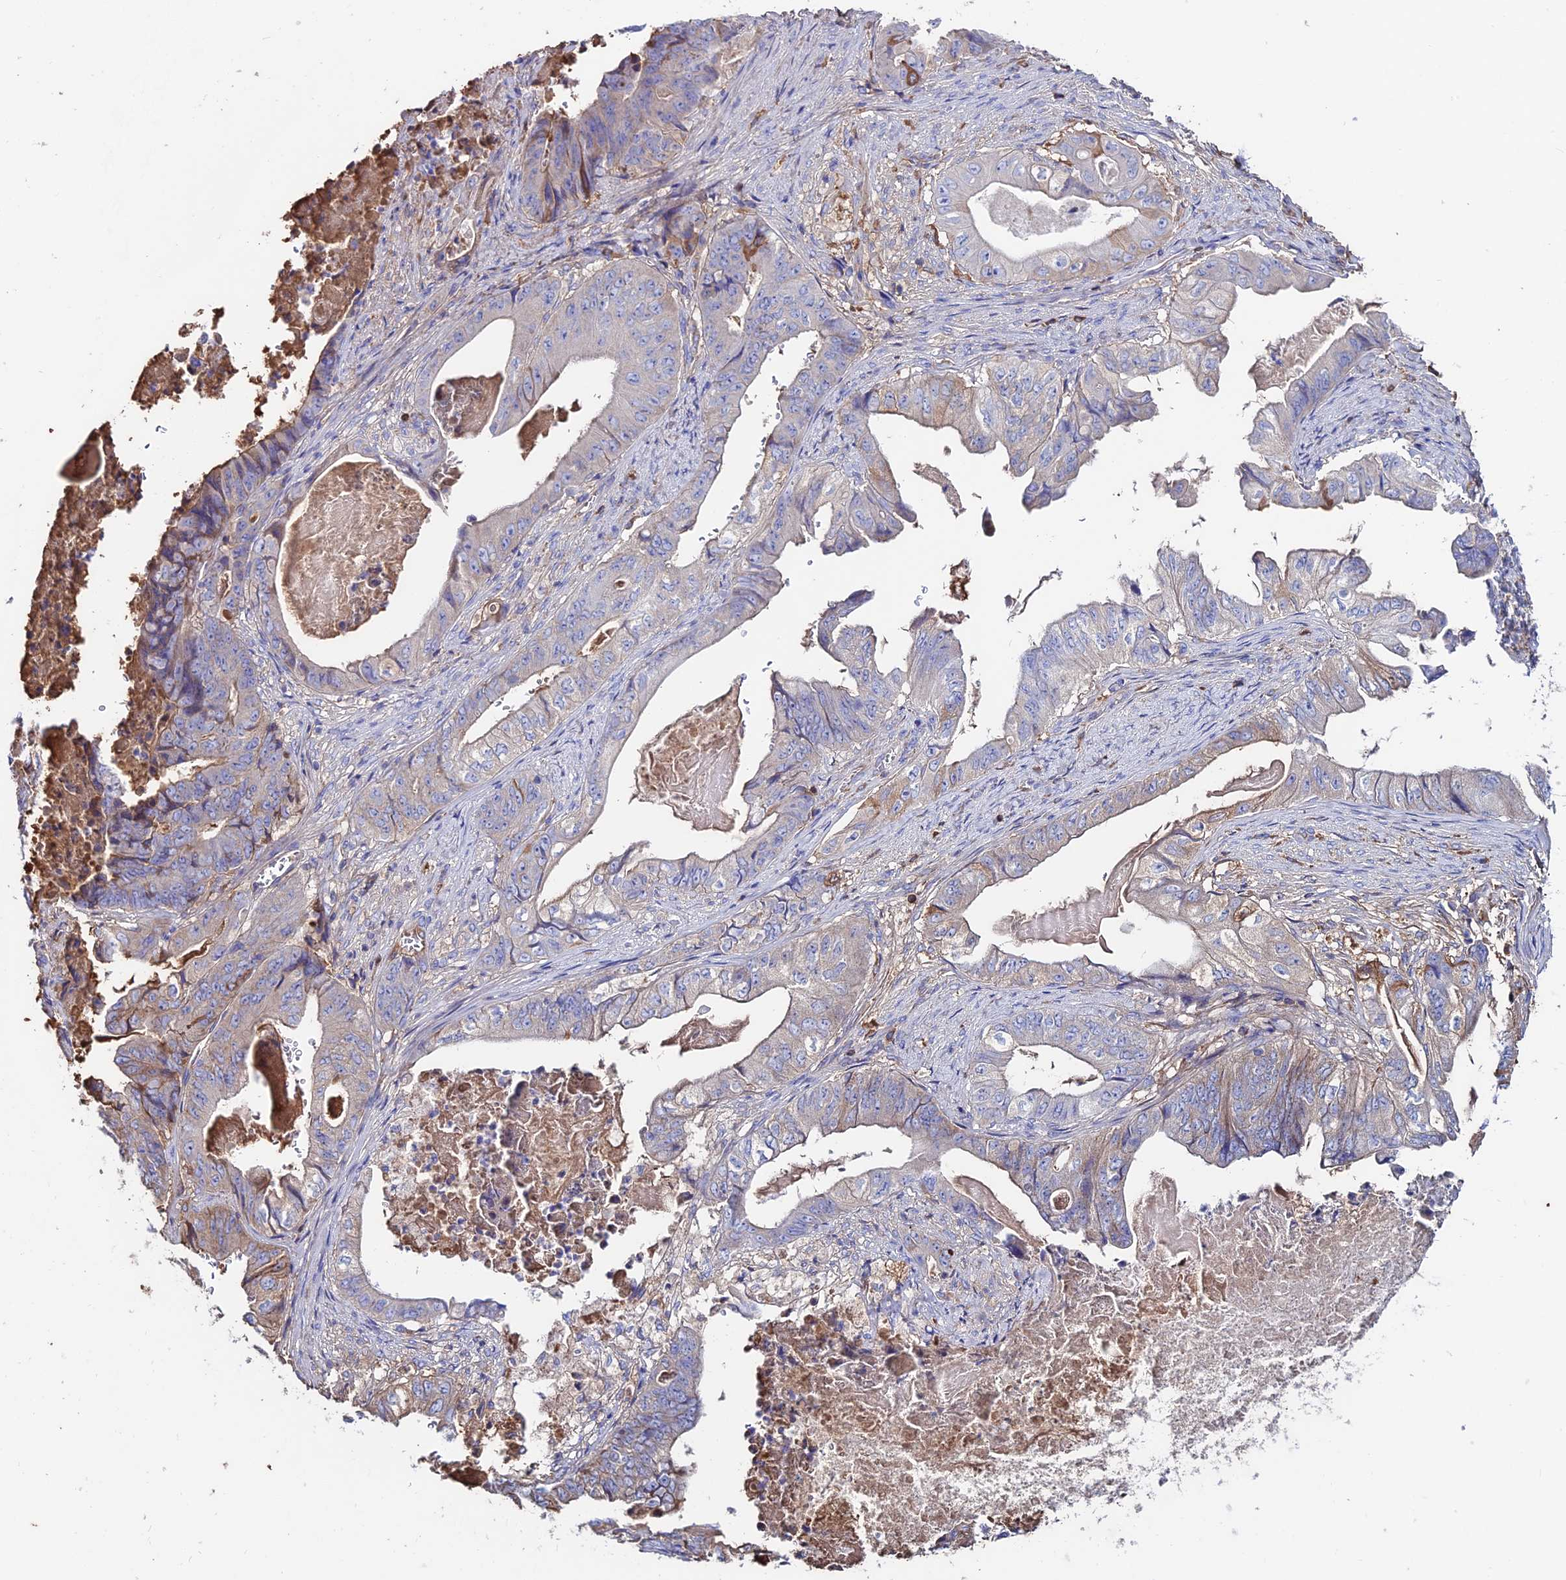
{"staining": {"intensity": "weak", "quantity": "<25%", "location": "cytoplasmic/membranous"}, "tissue": "stomach cancer", "cell_type": "Tumor cells", "image_type": "cancer", "snomed": [{"axis": "morphology", "description": "Adenocarcinoma, NOS"}, {"axis": "topography", "description": "Stomach"}], "caption": "DAB immunohistochemical staining of human adenocarcinoma (stomach) exhibits no significant expression in tumor cells.", "gene": "SLC25A16", "patient": {"sex": "female", "age": 73}}